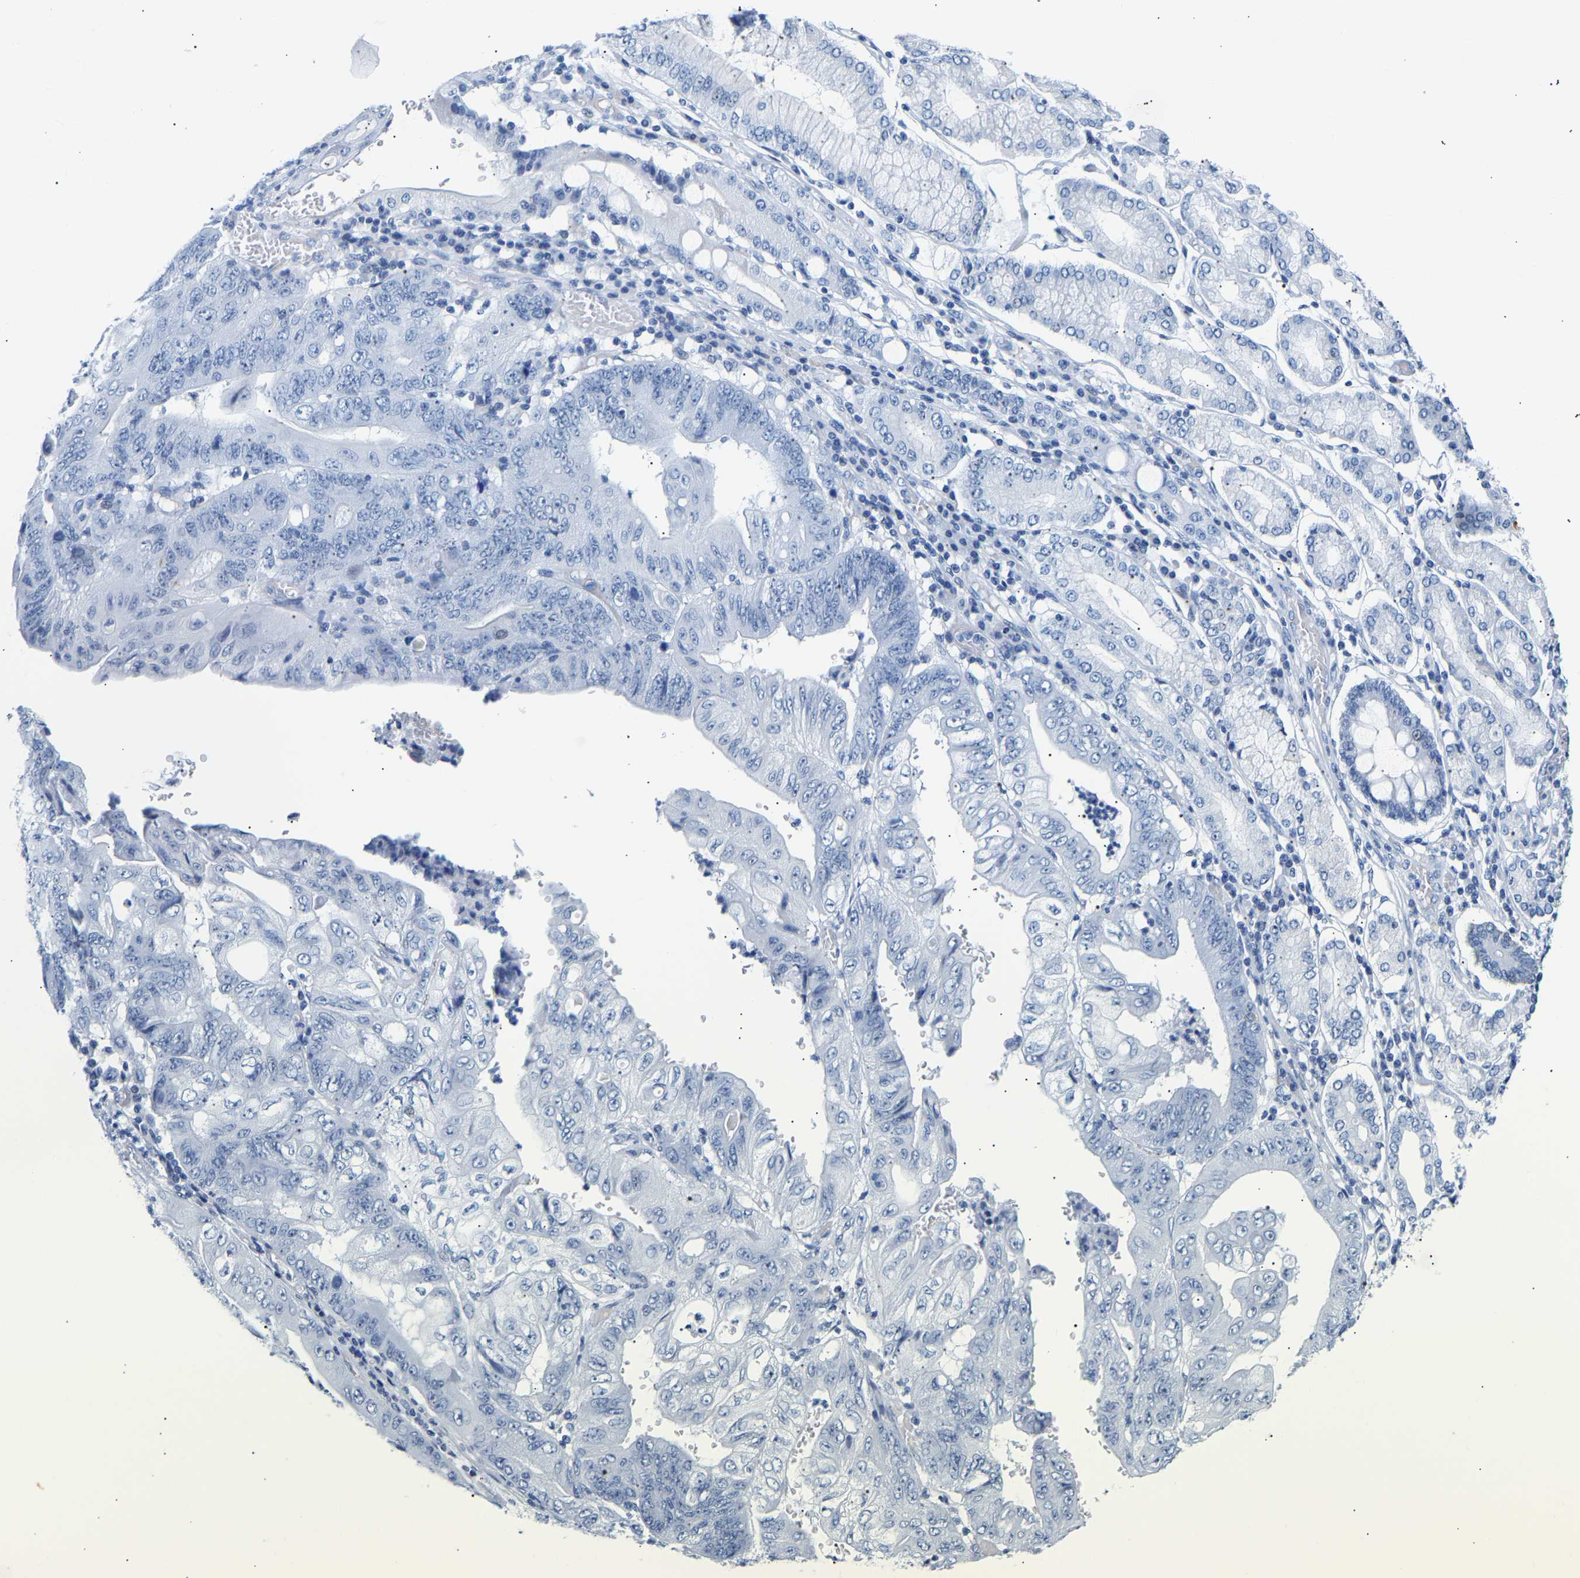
{"staining": {"intensity": "negative", "quantity": "none", "location": "none"}, "tissue": "stomach cancer", "cell_type": "Tumor cells", "image_type": "cancer", "snomed": [{"axis": "morphology", "description": "Adenocarcinoma, NOS"}, {"axis": "topography", "description": "Stomach"}], "caption": "IHC of human stomach cancer (adenocarcinoma) exhibits no staining in tumor cells. The staining was performed using DAB (3,3'-diaminobenzidine) to visualize the protein expression in brown, while the nuclei were stained in blue with hematoxylin (Magnification: 20x).", "gene": "SPINK2", "patient": {"sex": "female", "age": 73}}